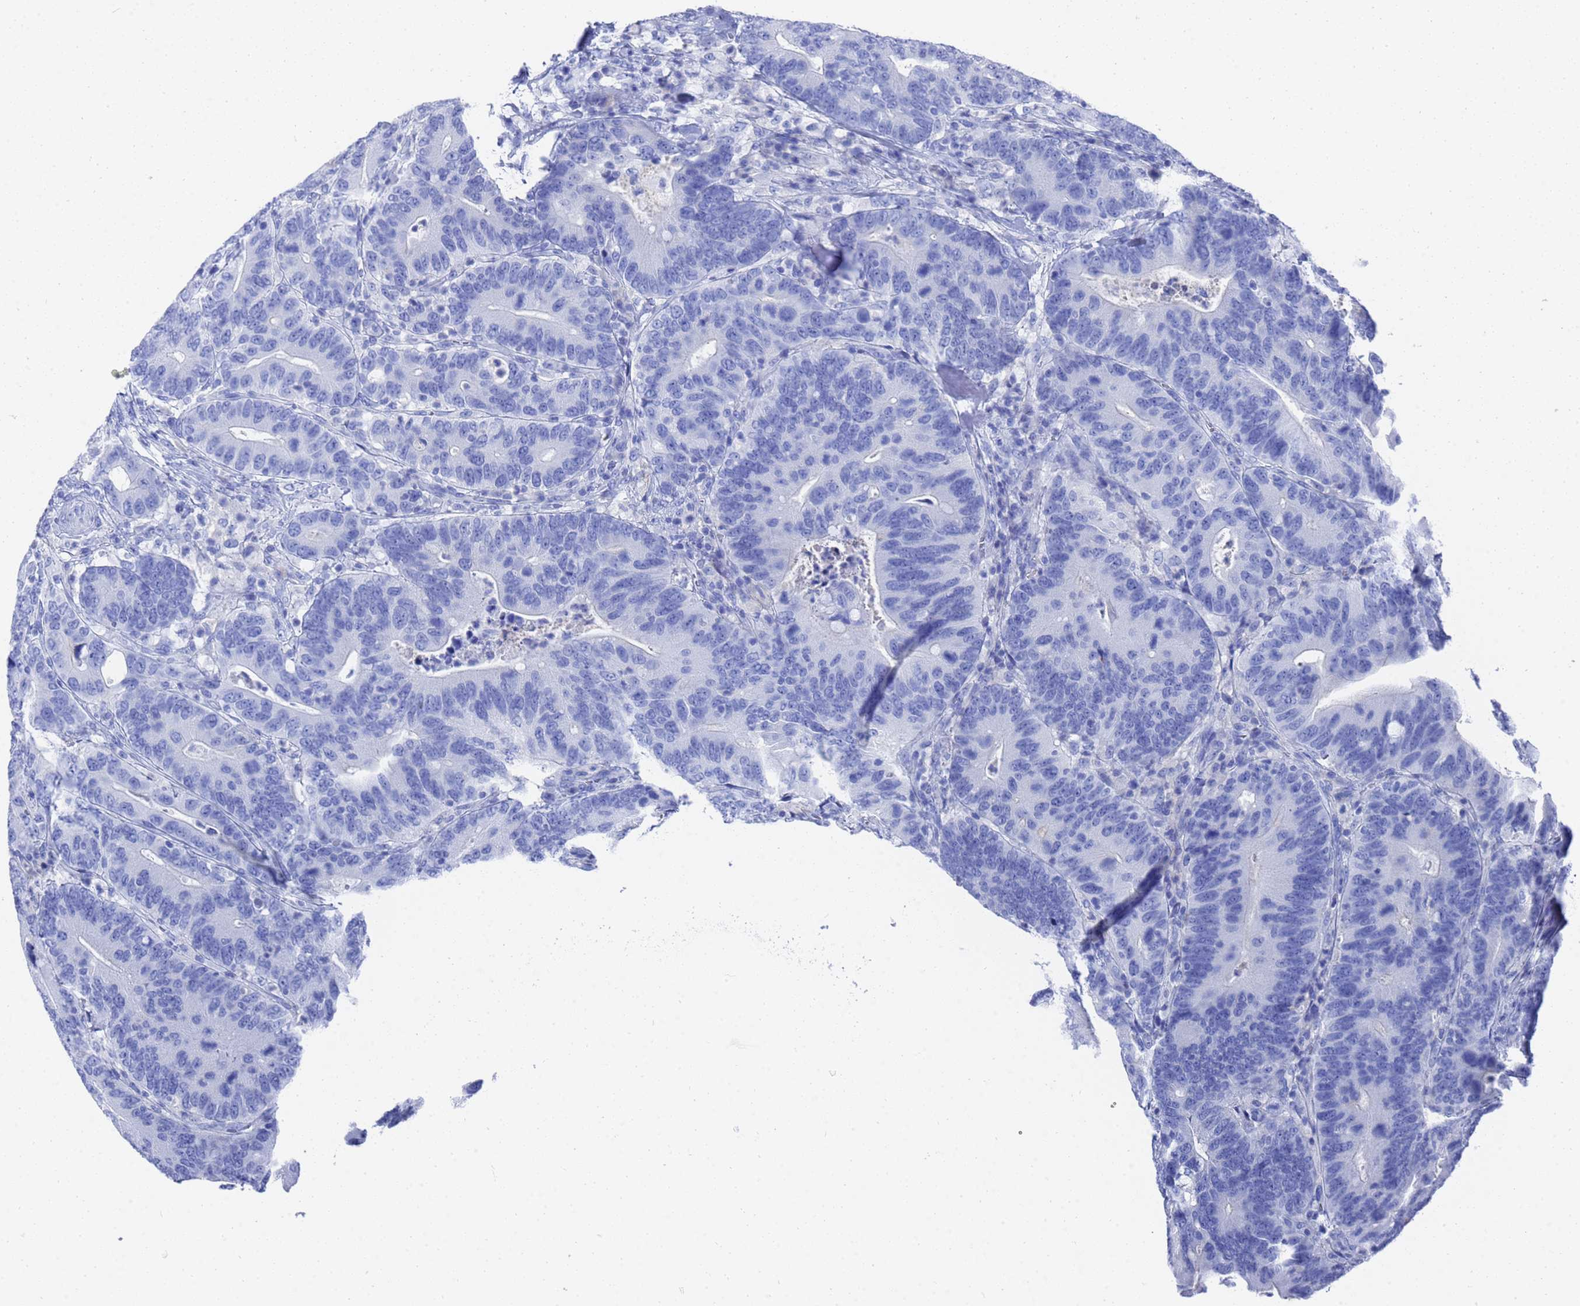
{"staining": {"intensity": "negative", "quantity": "none", "location": "none"}, "tissue": "colorectal cancer", "cell_type": "Tumor cells", "image_type": "cancer", "snomed": [{"axis": "morphology", "description": "Adenocarcinoma, NOS"}, {"axis": "topography", "description": "Colon"}], "caption": "Immunohistochemical staining of colorectal adenocarcinoma displays no significant positivity in tumor cells.", "gene": "GGT1", "patient": {"sex": "female", "age": 66}}